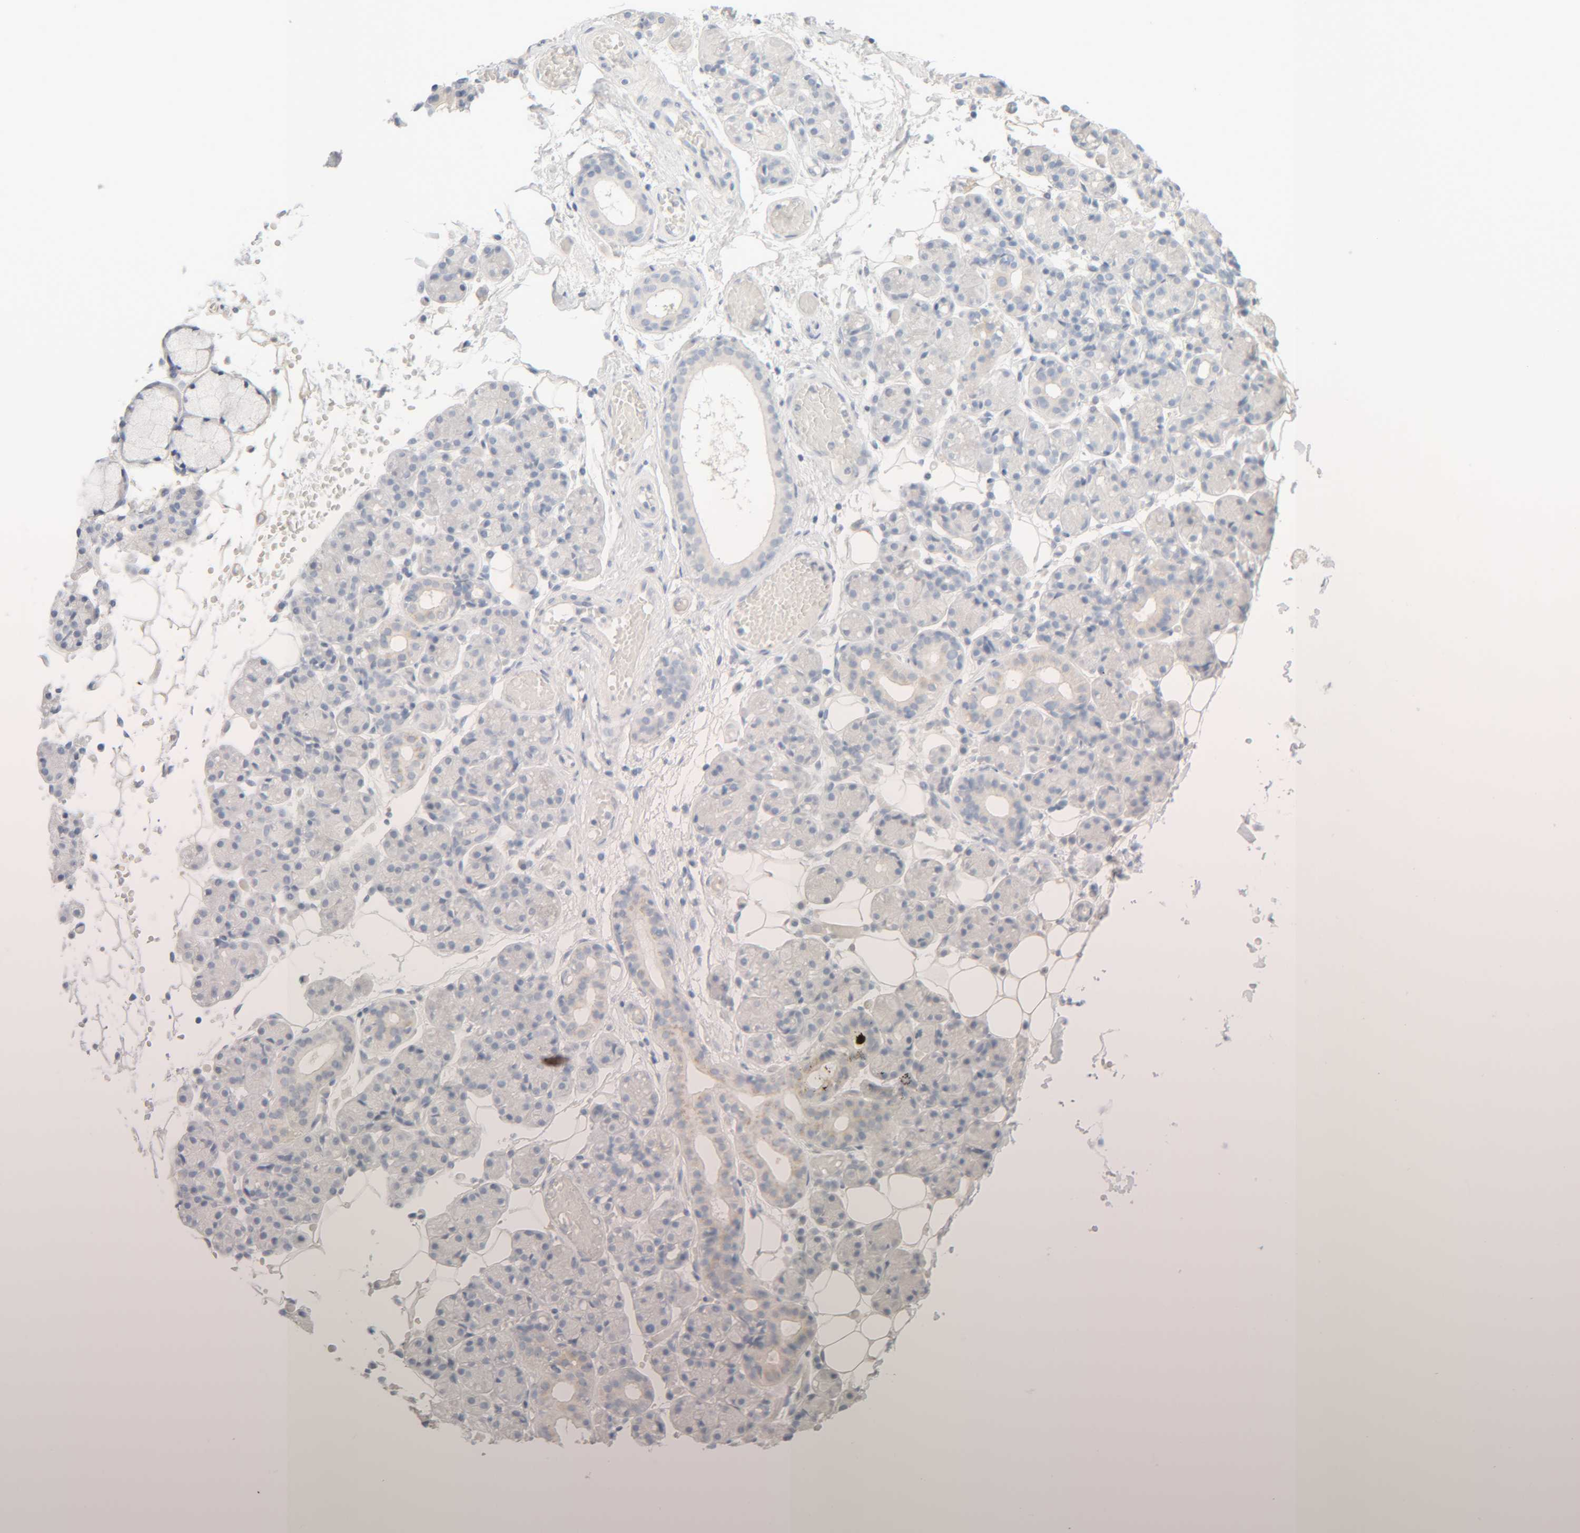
{"staining": {"intensity": "negative", "quantity": "none", "location": "none"}, "tissue": "salivary gland", "cell_type": "Glandular cells", "image_type": "normal", "snomed": [{"axis": "morphology", "description": "Normal tissue, NOS"}, {"axis": "topography", "description": "Salivary gland"}], "caption": "Immunohistochemistry (IHC) of normal salivary gland displays no expression in glandular cells. (DAB (3,3'-diaminobenzidine) immunohistochemistry (IHC), high magnification).", "gene": "RIDA", "patient": {"sex": "male", "age": 63}}